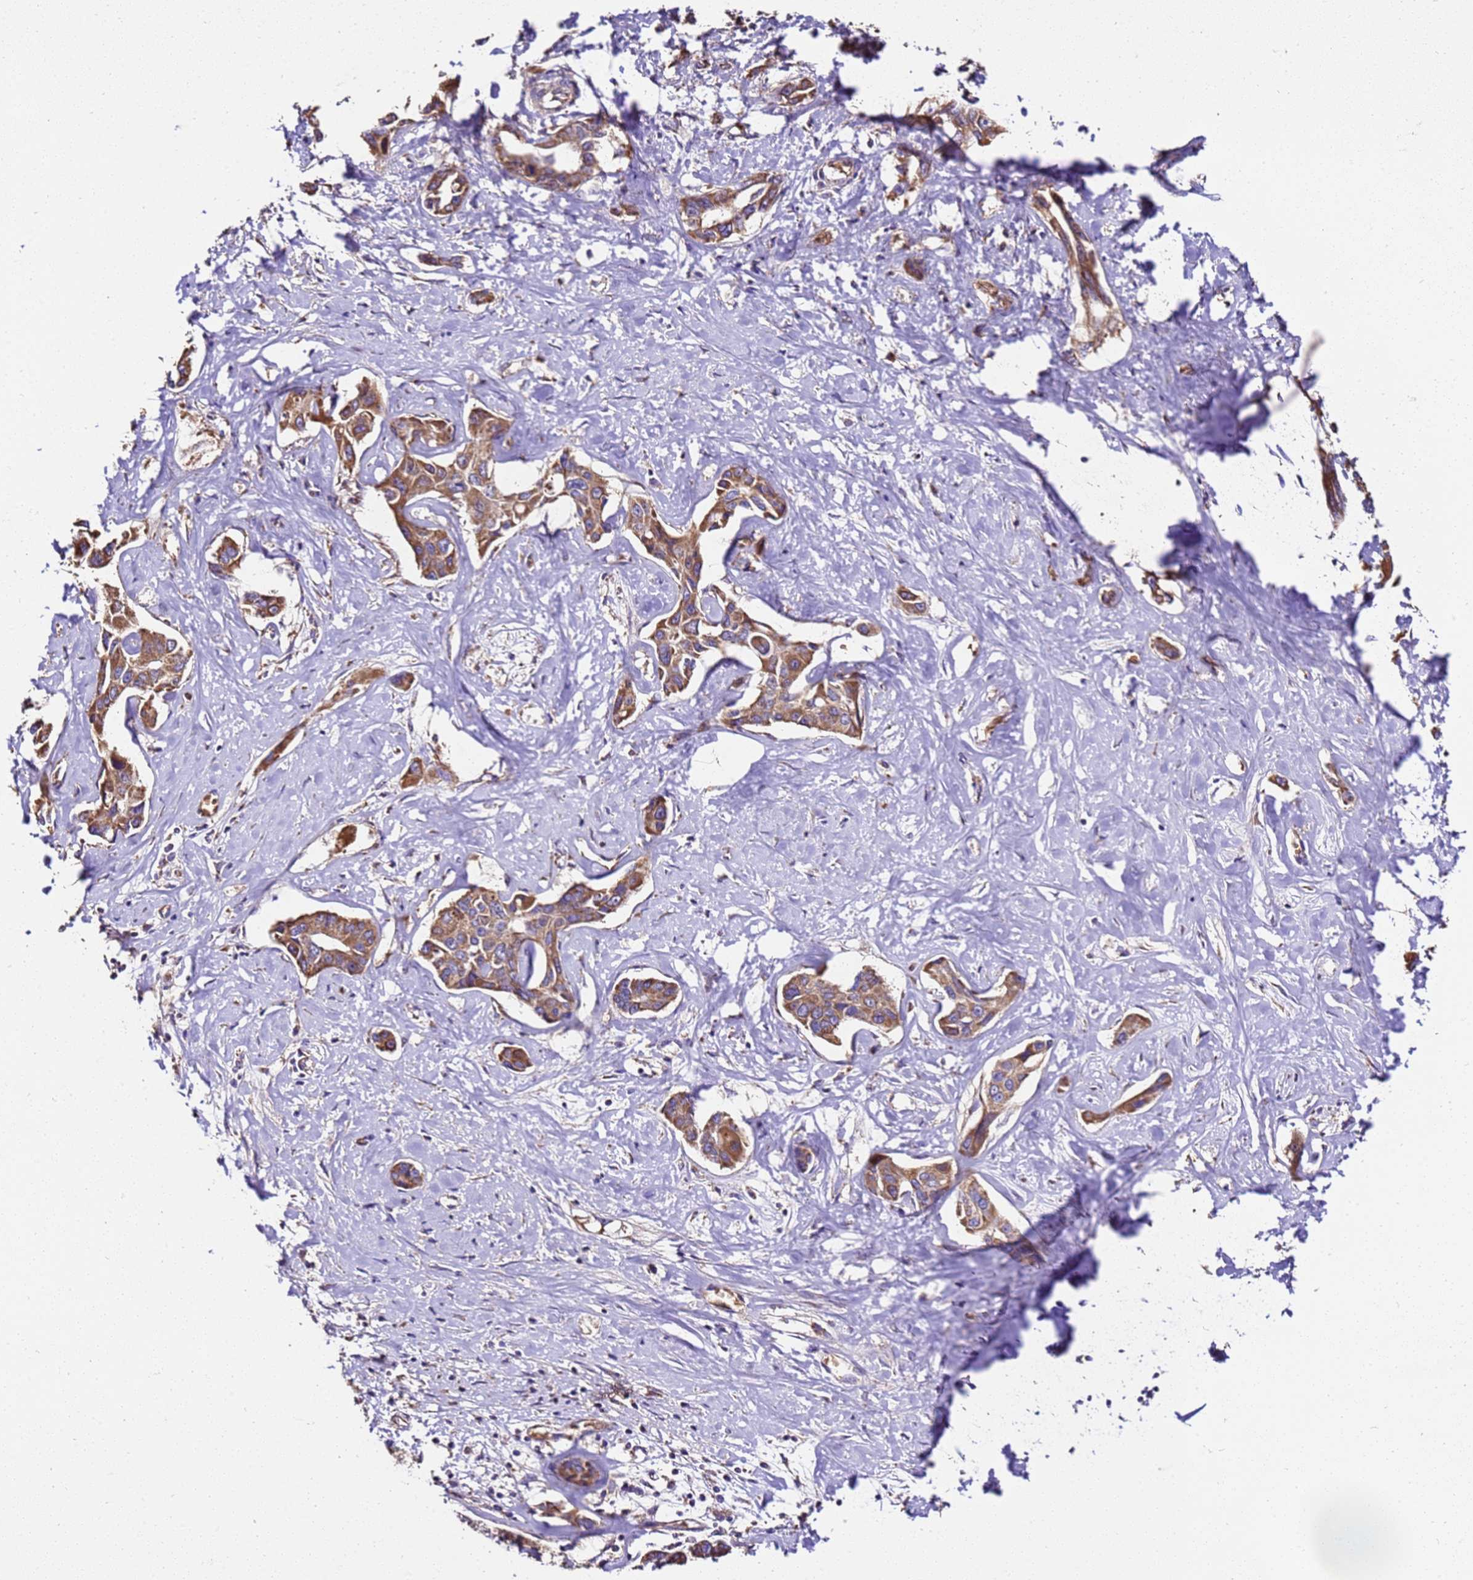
{"staining": {"intensity": "strong", "quantity": ">75%", "location": "cytoplasmic/membranous"}, "tissue": "liver cancer", "cell_type": "Tumor cells", "image_type": "cancer", "snomed": [{"axis": "morphology", "description": "Cholangiocarcinoma"}, {"axis": "topography", "description": "Liver"}], "caption": "Protein staining of liver cancer tissue demonstrates strong cytoplasmic/membranous positivity in about >75% of tumor cells.", "gene": "LRRIQ1", "patient": {"sex": "male", "age": 59}}